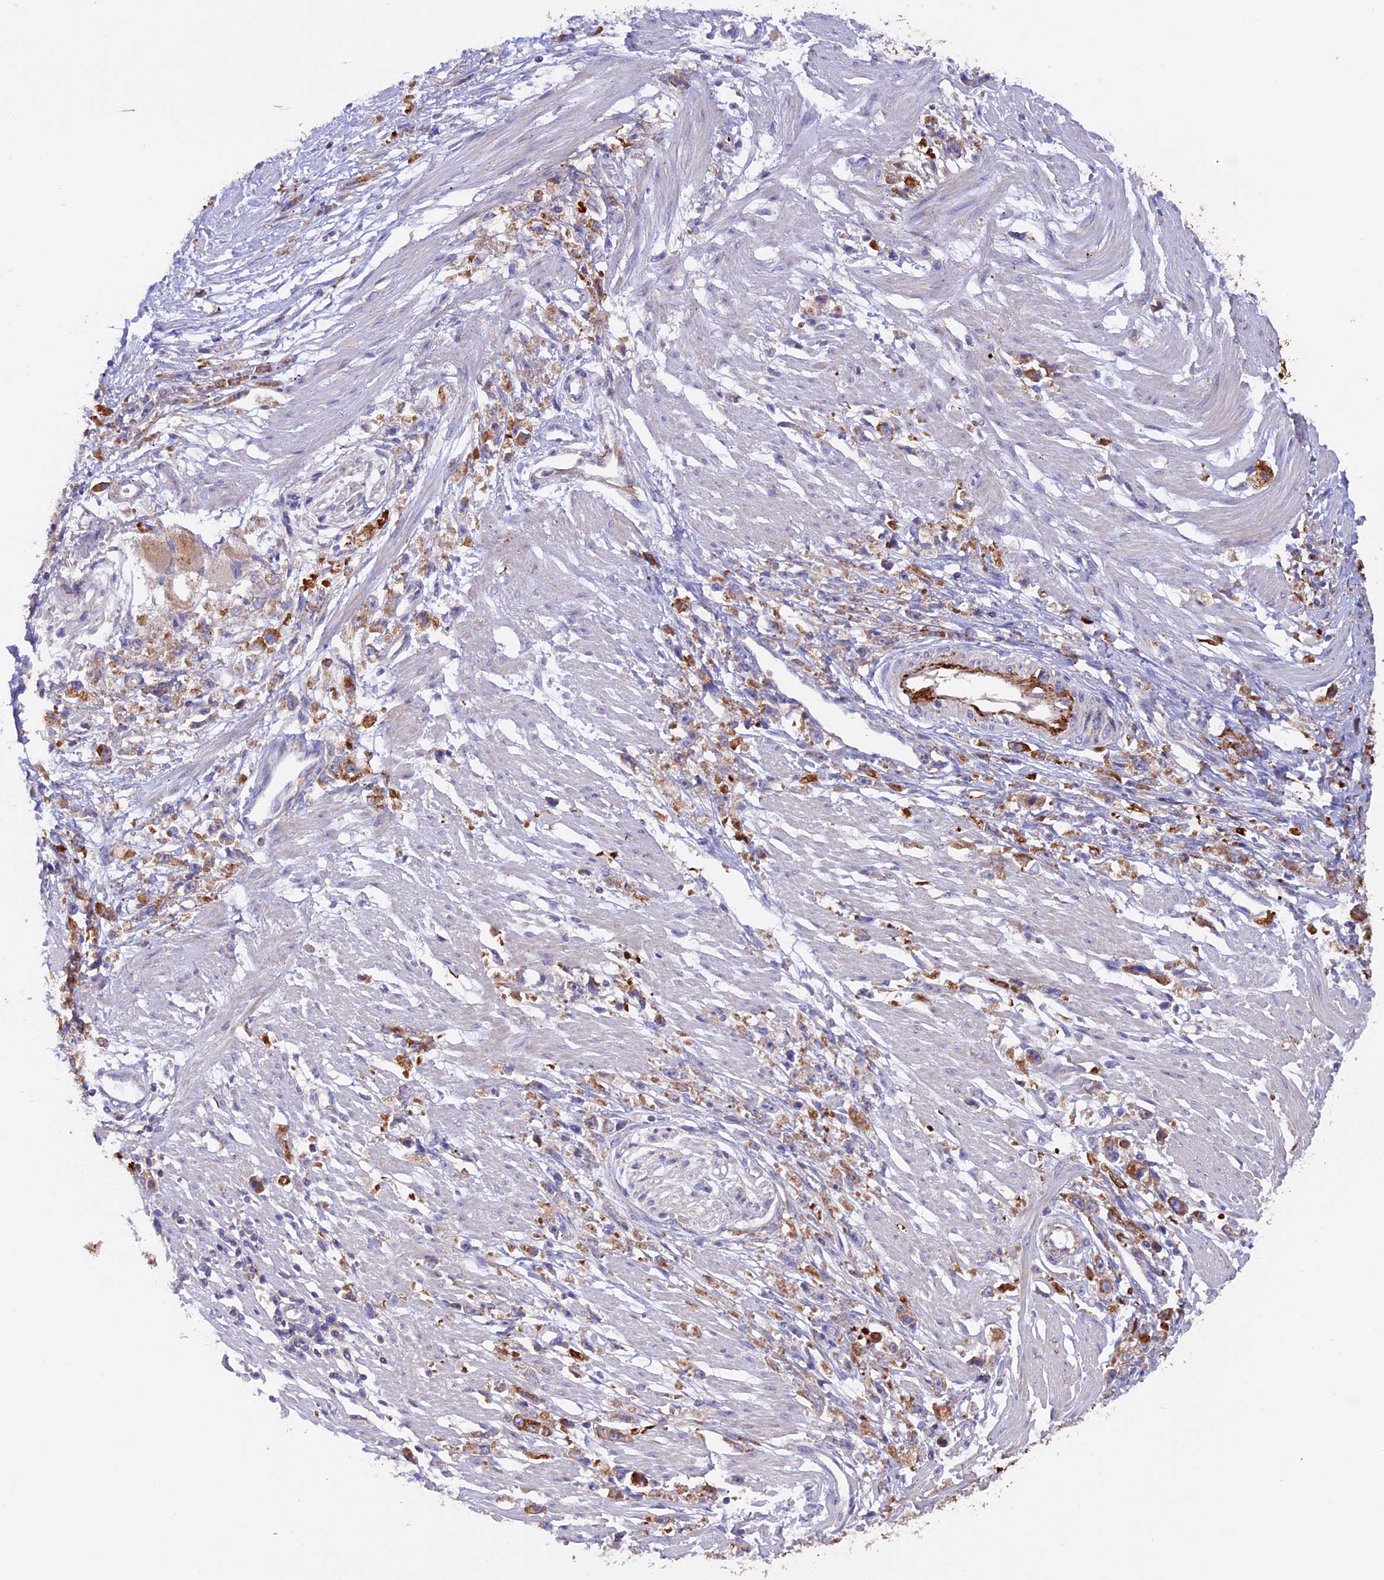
{"staining": {"intensity": "moderate", "quantity": ">75%", "location": "cytoplasmic/membranous"}, "tissue": "stomach cancer", "cell_type": "Tumor cells", "image_type": "cancer", "snomed": [{"axis": "morphology", "description": "Adenocarcinoma, NOS"}, {"axis": "topography", "description": "Stomach"}], "caption": "IHC of stomach cancer (adenocarcinoma) demonstrates medium levels of moderate cytoplasmic/membranous positivity in approximately >75% of tumor cells.", "gene": "PTPN9", "patient": {"sex": "female", "age": 59}}